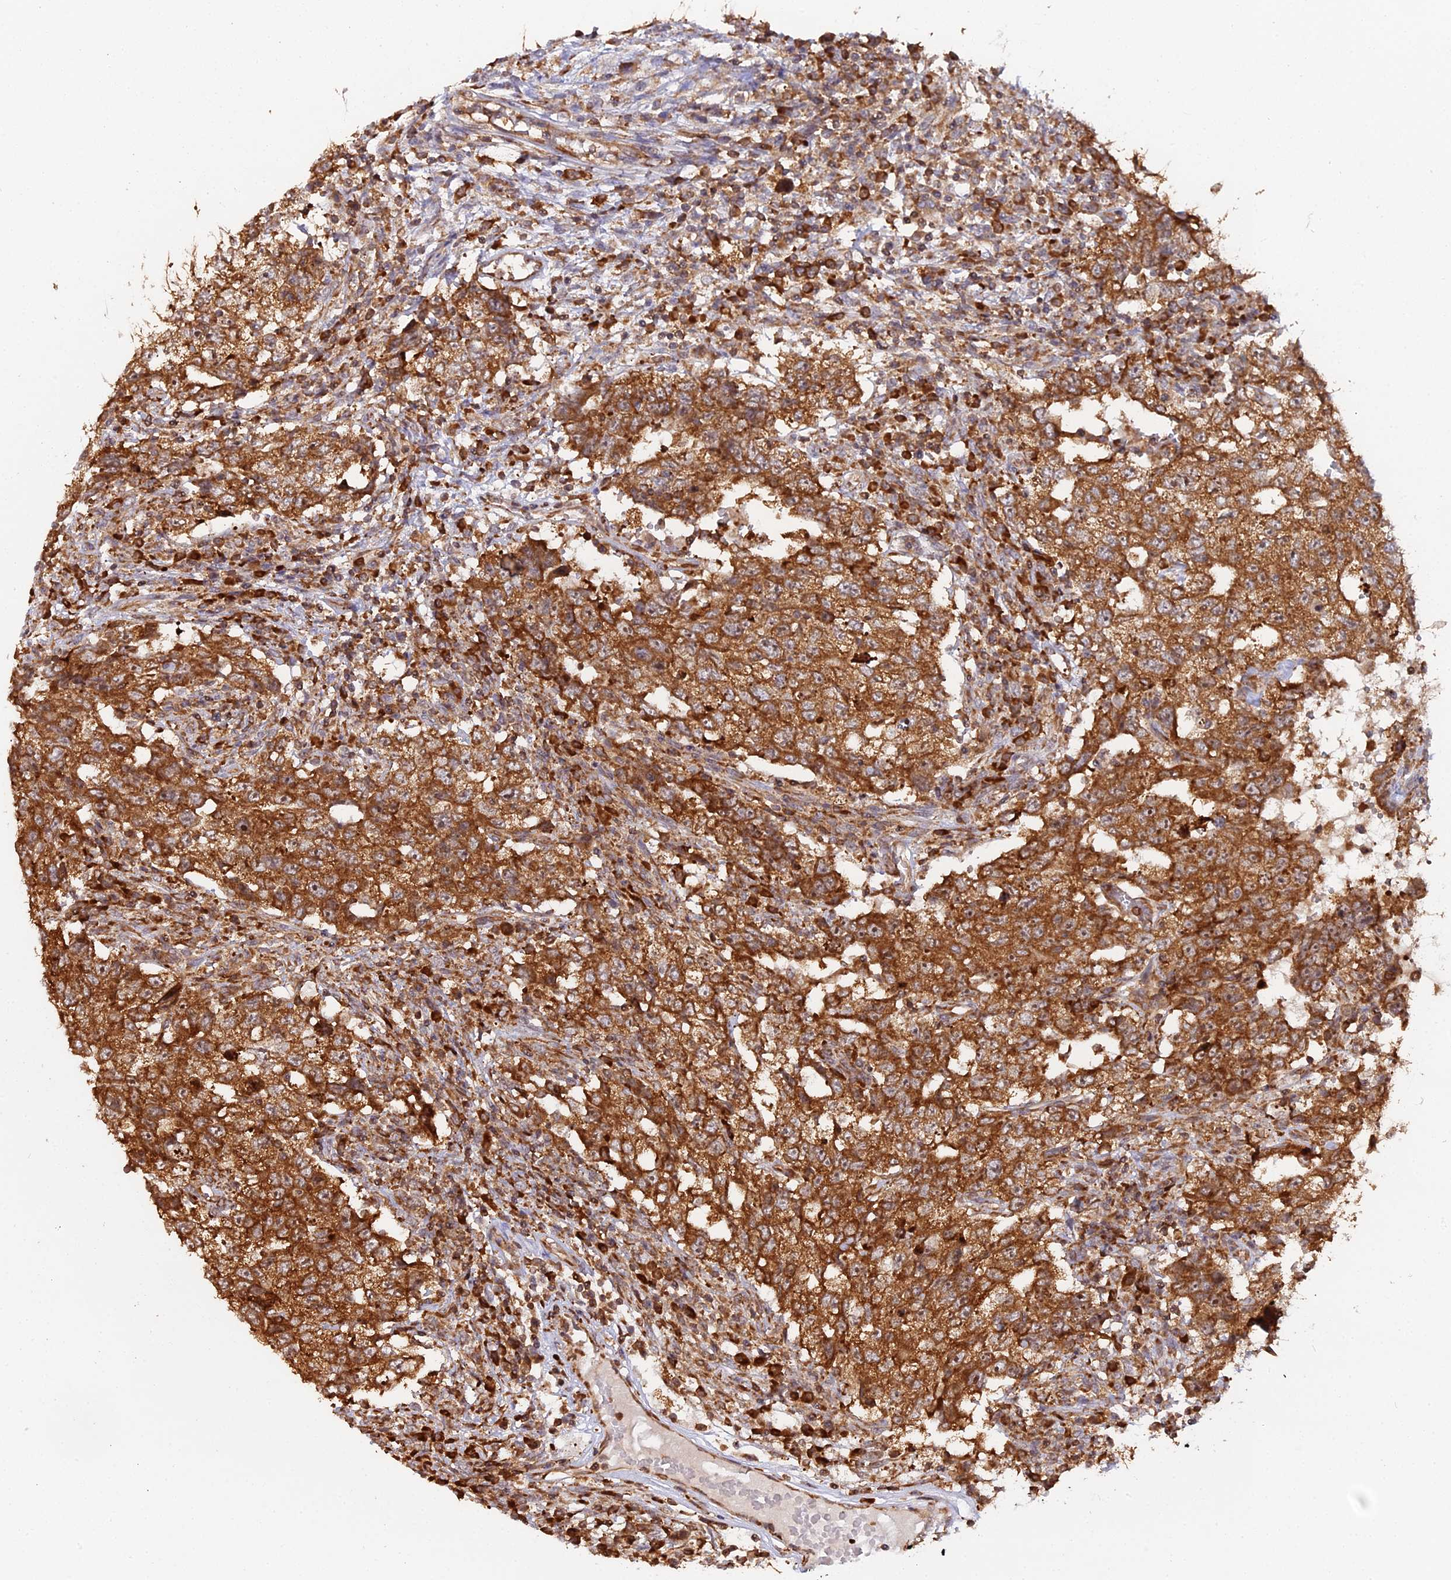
{"staining": {"intensity": "strong", "quantity": ">75%", "location": "cytoplasmic/membranous"}, "tissue": "testis cancer", "cell_type": "Tumor cells", "image_type": "cancer", "snomed": [{"axis": "morphology", "description": "Carcinoma, Embryonal, NOS"}, {"axis": "topography", "description": "Testis"}], "caption": "Protein analysis of testis cancer tissue displays strong cytoplasmic/membranous positivity in approximately >75% of tumor cells.", "gene": "RPL26", "patient": {"sex": "male", "age": 26}}